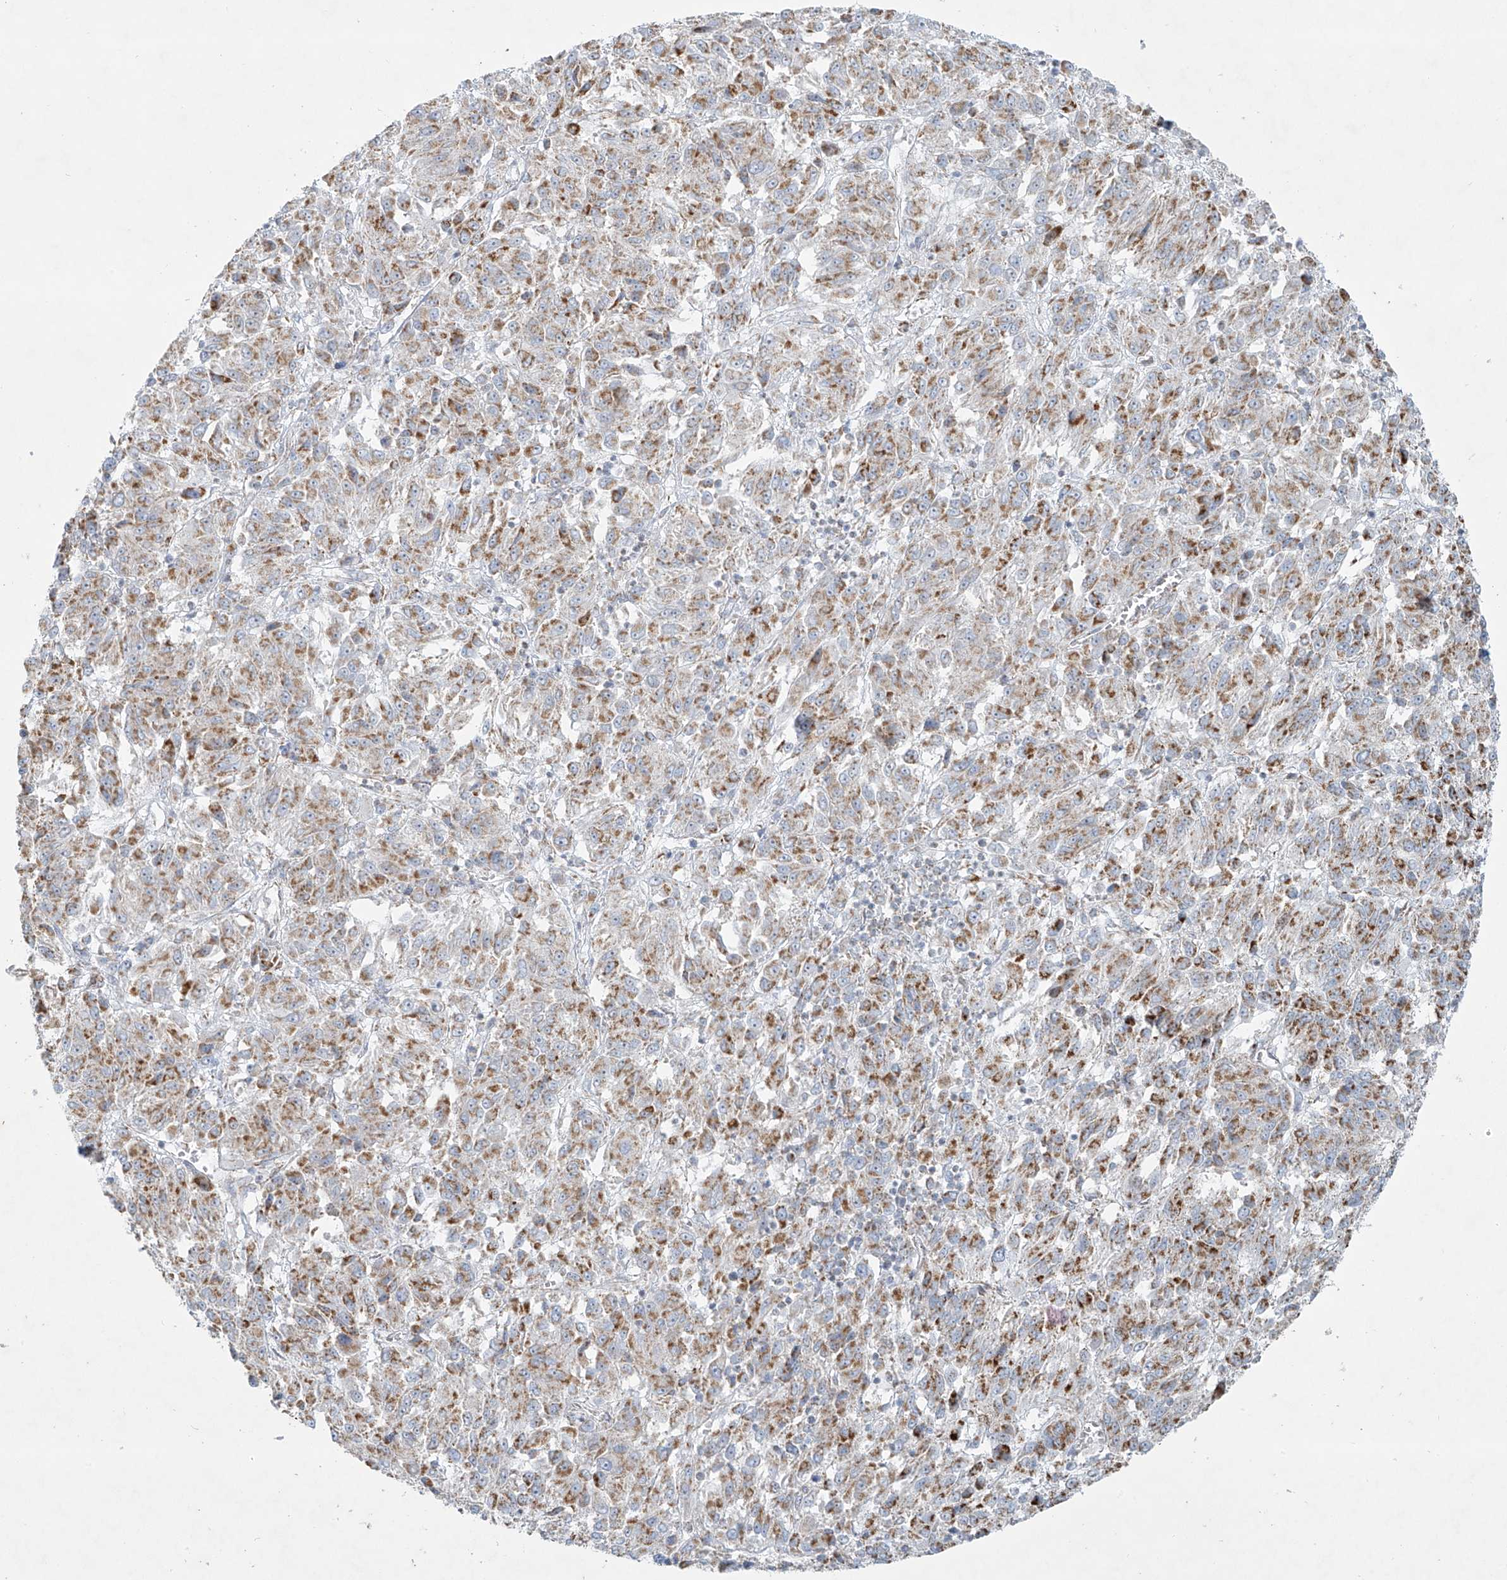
{"staining": {"intensity": "moderate", "quantity": ">75%", "location": "cytoplasmic/membranous"}, "tissue": "melanoma", "cell_type": "Tumor cells", "image_type": "cancer", "snomed": [{"axis": "morphology", "description": "Malignant melanoma, Metastatic site"}, {"axis": "topography", "description": "Lung"}], "caption": "Human melanoma stained with a brown dye reveals moderate cytoplasmic/membranous positive expression in approximately >75% of tumor cells.", "gene": "SMDT1", "patient": {"sex": "male", "age": 64}}